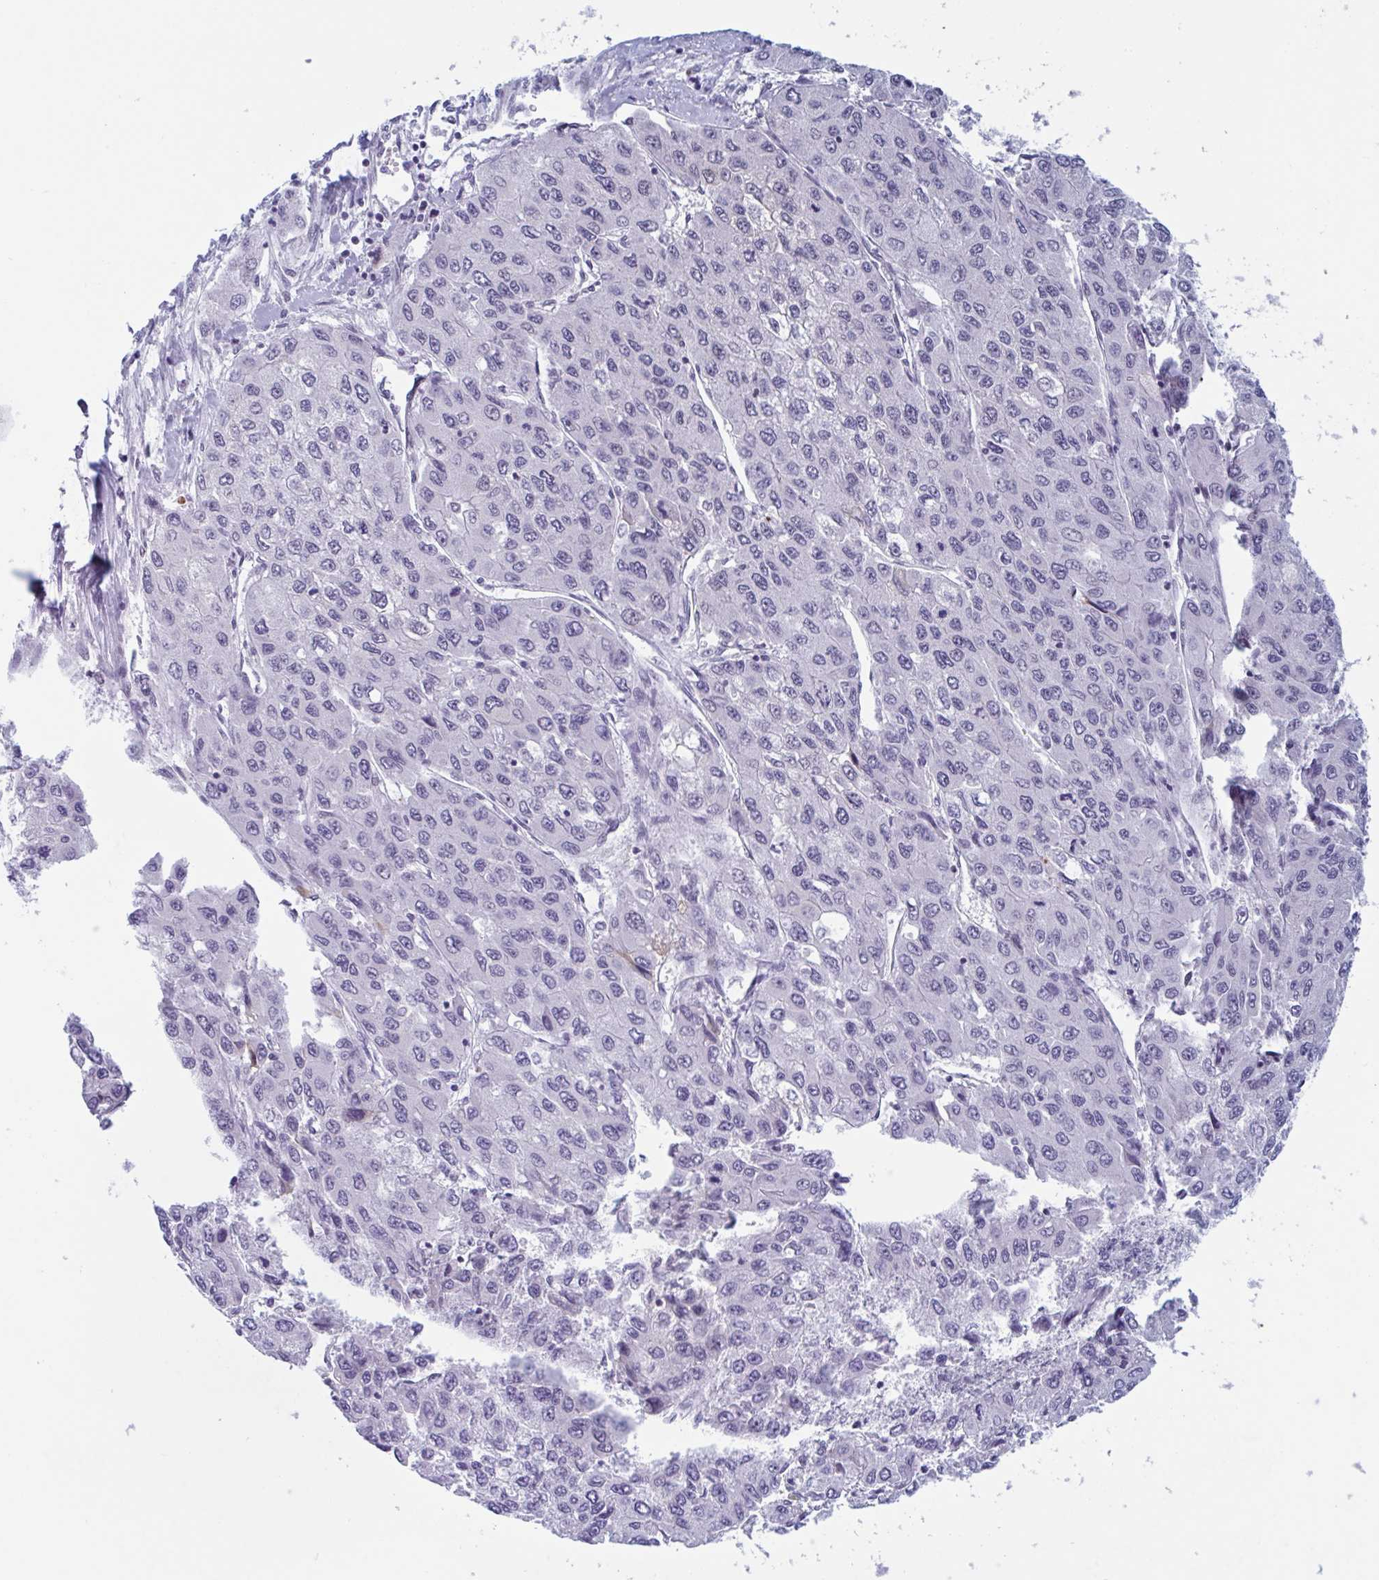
{"staining": {"intensity": "negative", "quantity": "none", "location": "none"}, "tissue": "liver cancer", "cell_type": "Tumor cells", "image_type": "cancer", "snomed": [{"axis": "morphology", "description": "Carcinoma, Hepatocellular, NOS"}, {"axis": "topography", "description": "Liver"}], "caption": "Immunohistochemistry of liver hepatocellular carcinoma exhibits no staining in tumor cells.", "gene": "PLG", "patient": {"sex": "female", "age": 66}}